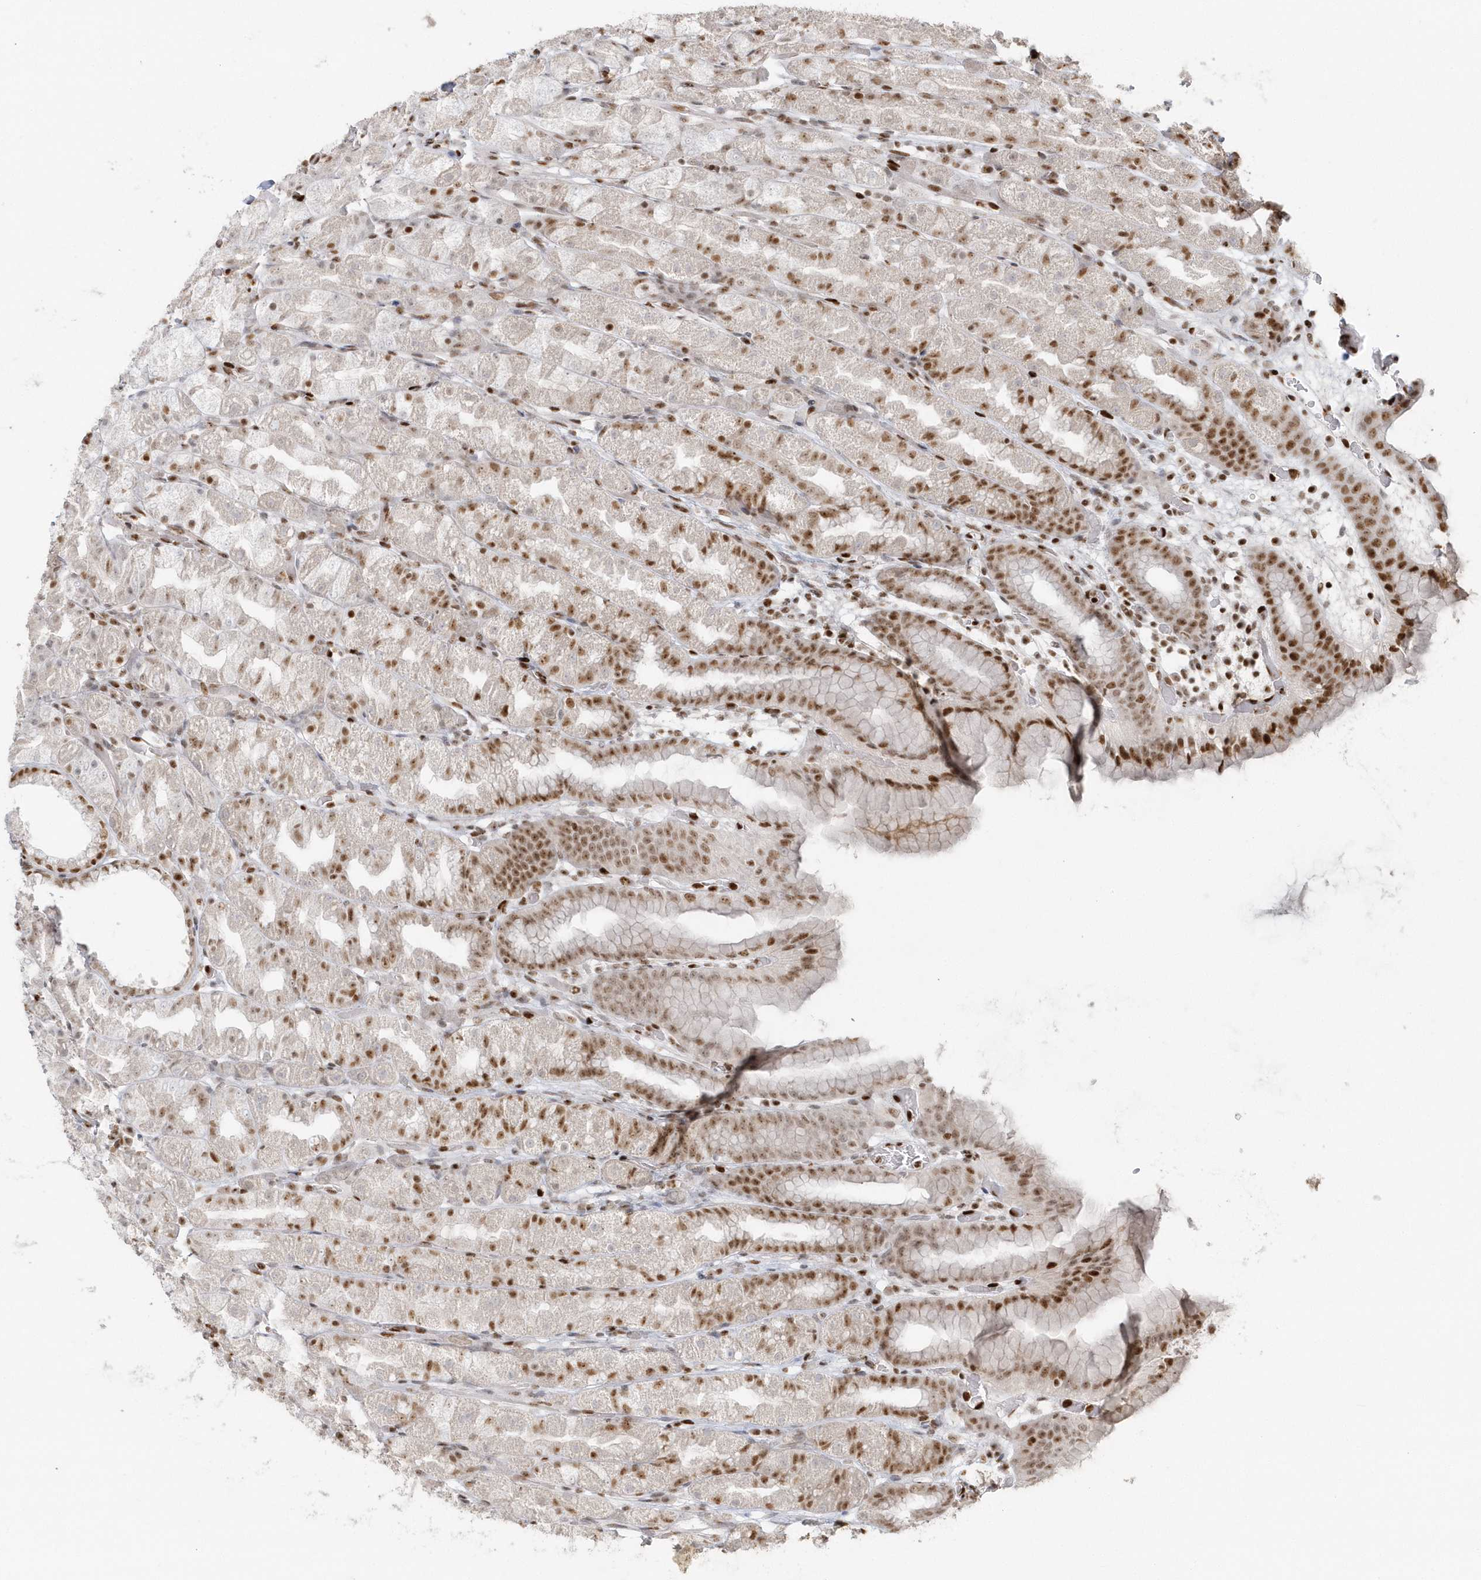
{"staining": {"intensity": "strong", "quantity": "25%-75%", "location": "nuclear"}, "tissue": "stomach", "cell_type": "Glandular cells", "image_type": "normal", "snomed": [{"axis": "morphology", "description": "Normal tissue, NOS"}, {"axis": "topography", "description": "Stomach, upper"}], "caption": "Protein analysis of normal stomach shows strong nuclear staining in about 25%-75% of glandular cells.", "gene": "SUMO2", "patient": {"sex": "male", "age": 68}}